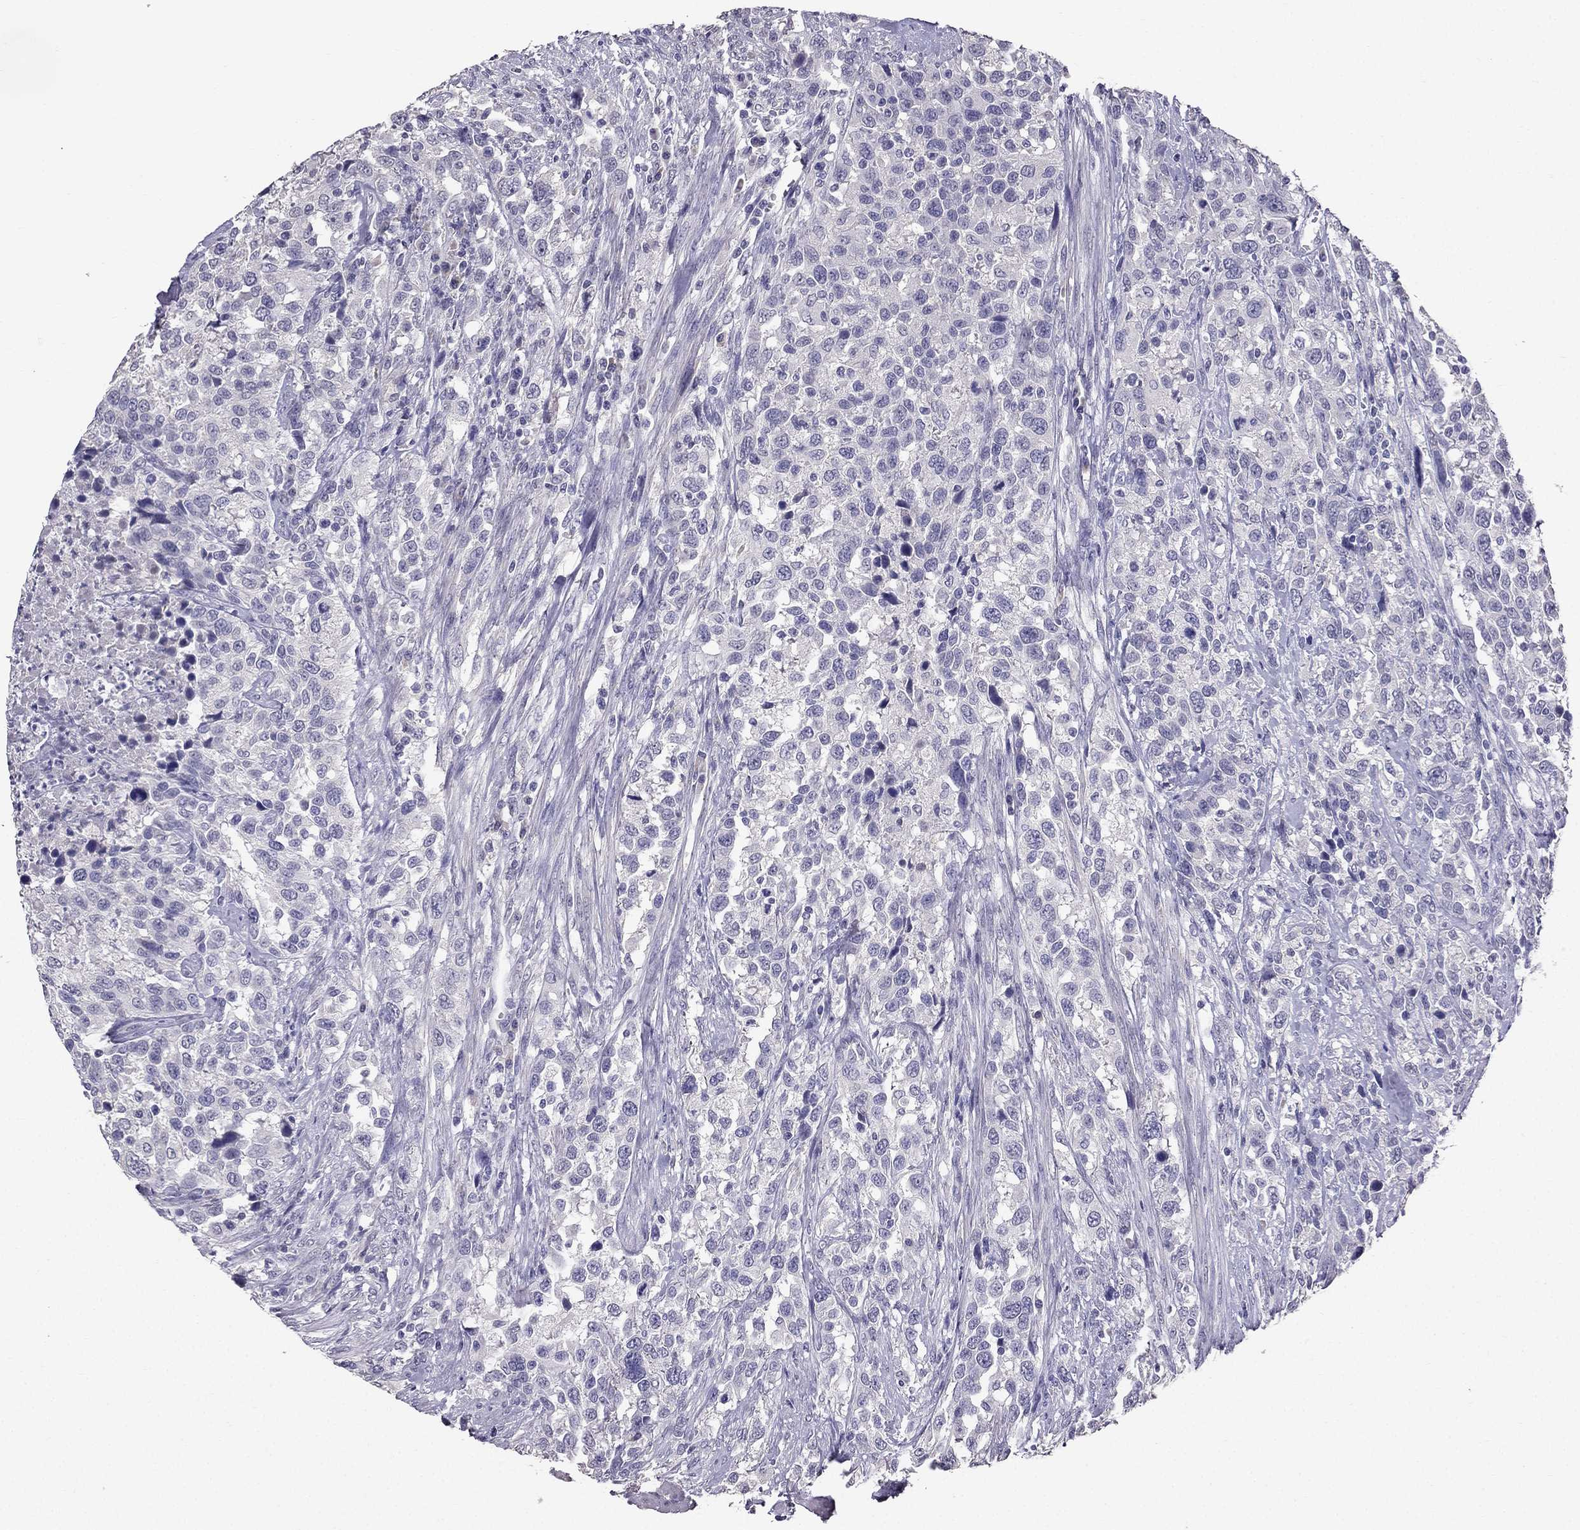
{"staining": {"intensity": "negative", "quantity": "none", "location": "none"}, "tissue": "urothelial cancer", "cell_type": "Tumor cells", "image_type": "cancer", "snomed": [{"axis": "morphology", "description": "Urothelial carcinoma, NOS"}, {"axis": "morphology", "description": "Urothelial carcinoma, High grade"}, {"axis": "topography", "description": "Urinary bladder"}], "caption": "DAB (3,3'-diaminobenzidine) immunohistochemical staining of urothelial cancer demonstrates no significant positivity in tumor cells. (Brightfield microscopy of DAB IHC at high magnification).", "gene": "SCG5", "patient": {"sex": "female", "age": 64}}